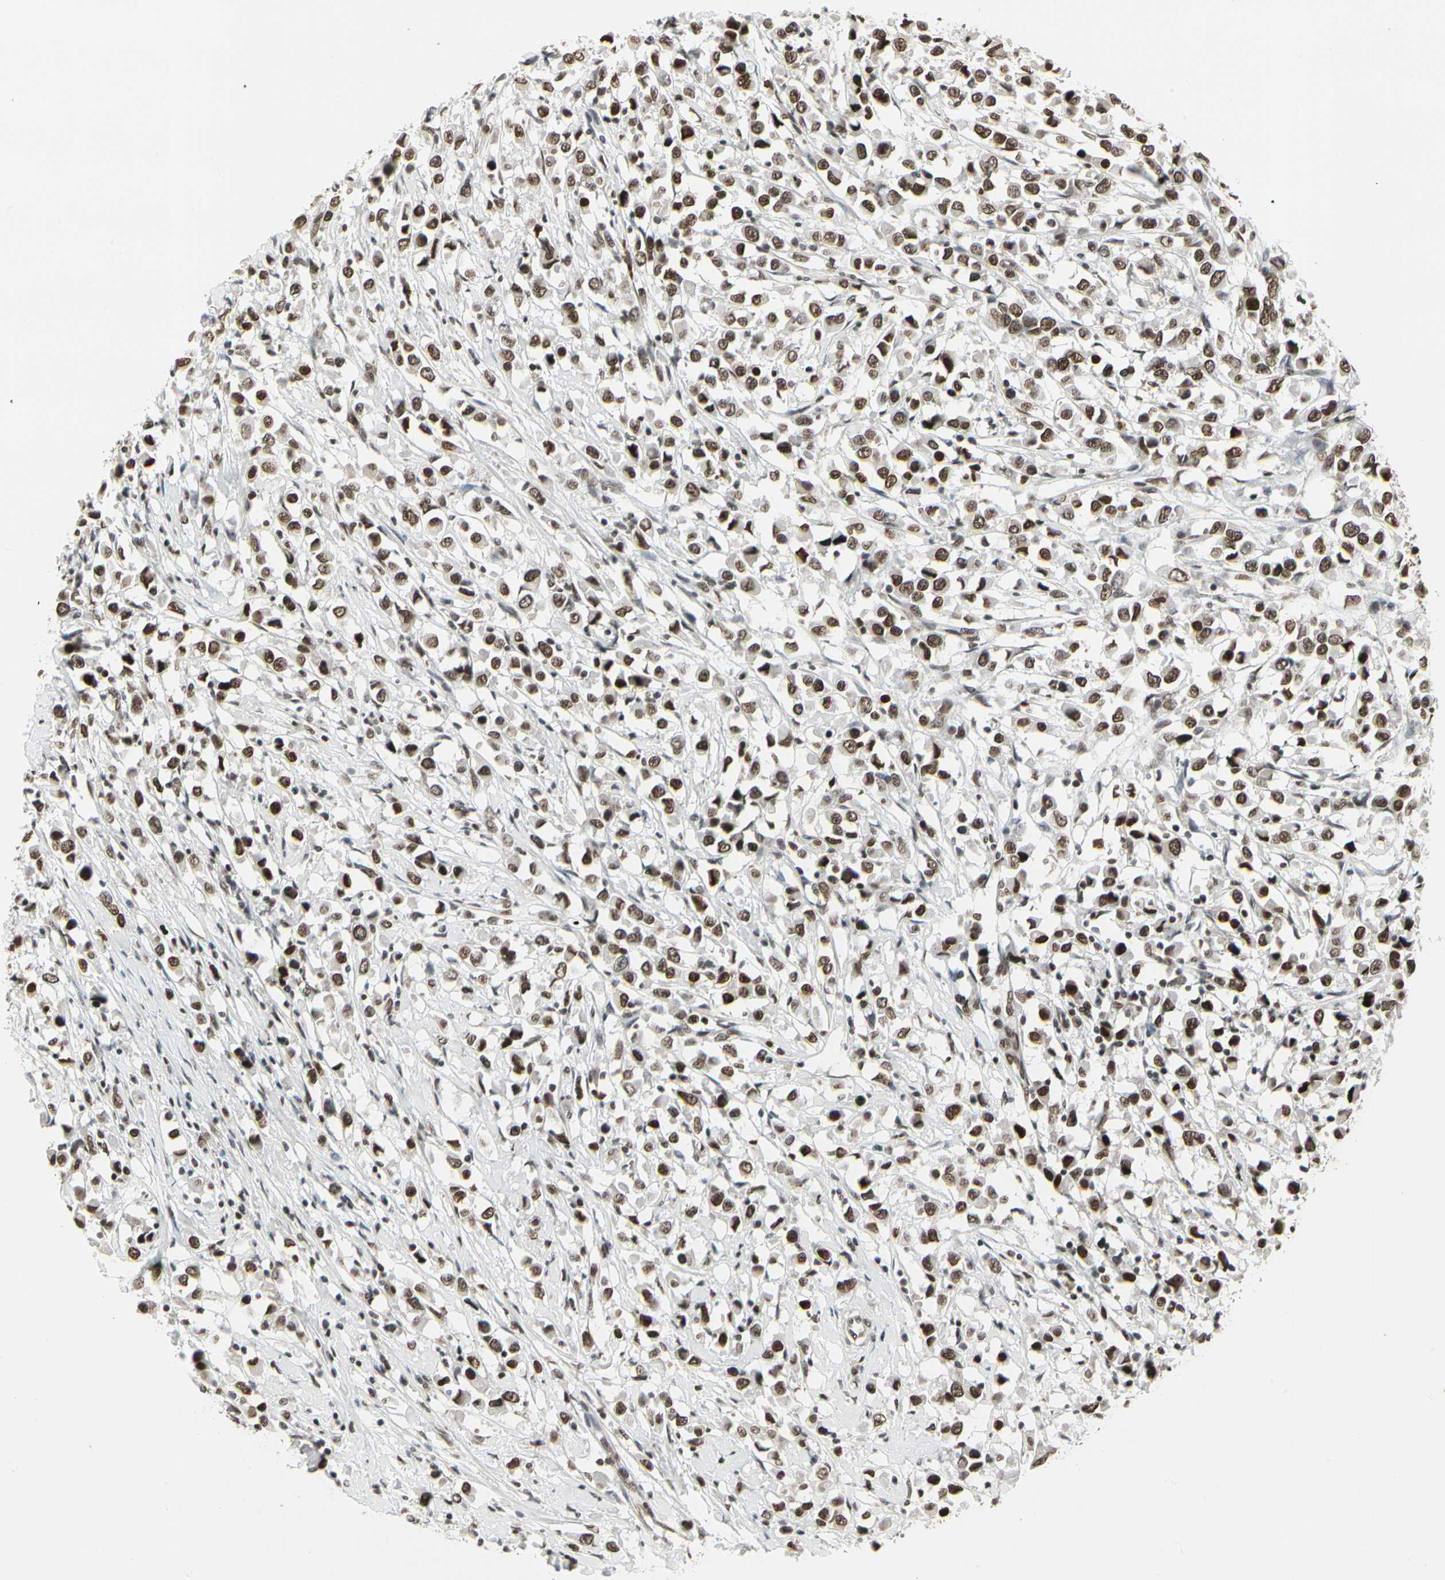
{"staining": {"intensity": "strong", "quantity": ">75%", "location": "nuclear"}, "tissue": "breast cancer", "cell_type": "Tumor cells", "image_type": "cancer", "snomed": [{"axis": "morphology", "description": "Duct carcinoma"}, {"axis": "topography", "description": "Breast"}], "caption": "Strong nuclear positivity is present in about >75% of tumor cells in intraductal carcinoma (breast).", "gene": "HMG20A", "patient": {"sex": "female", "age": 61}}